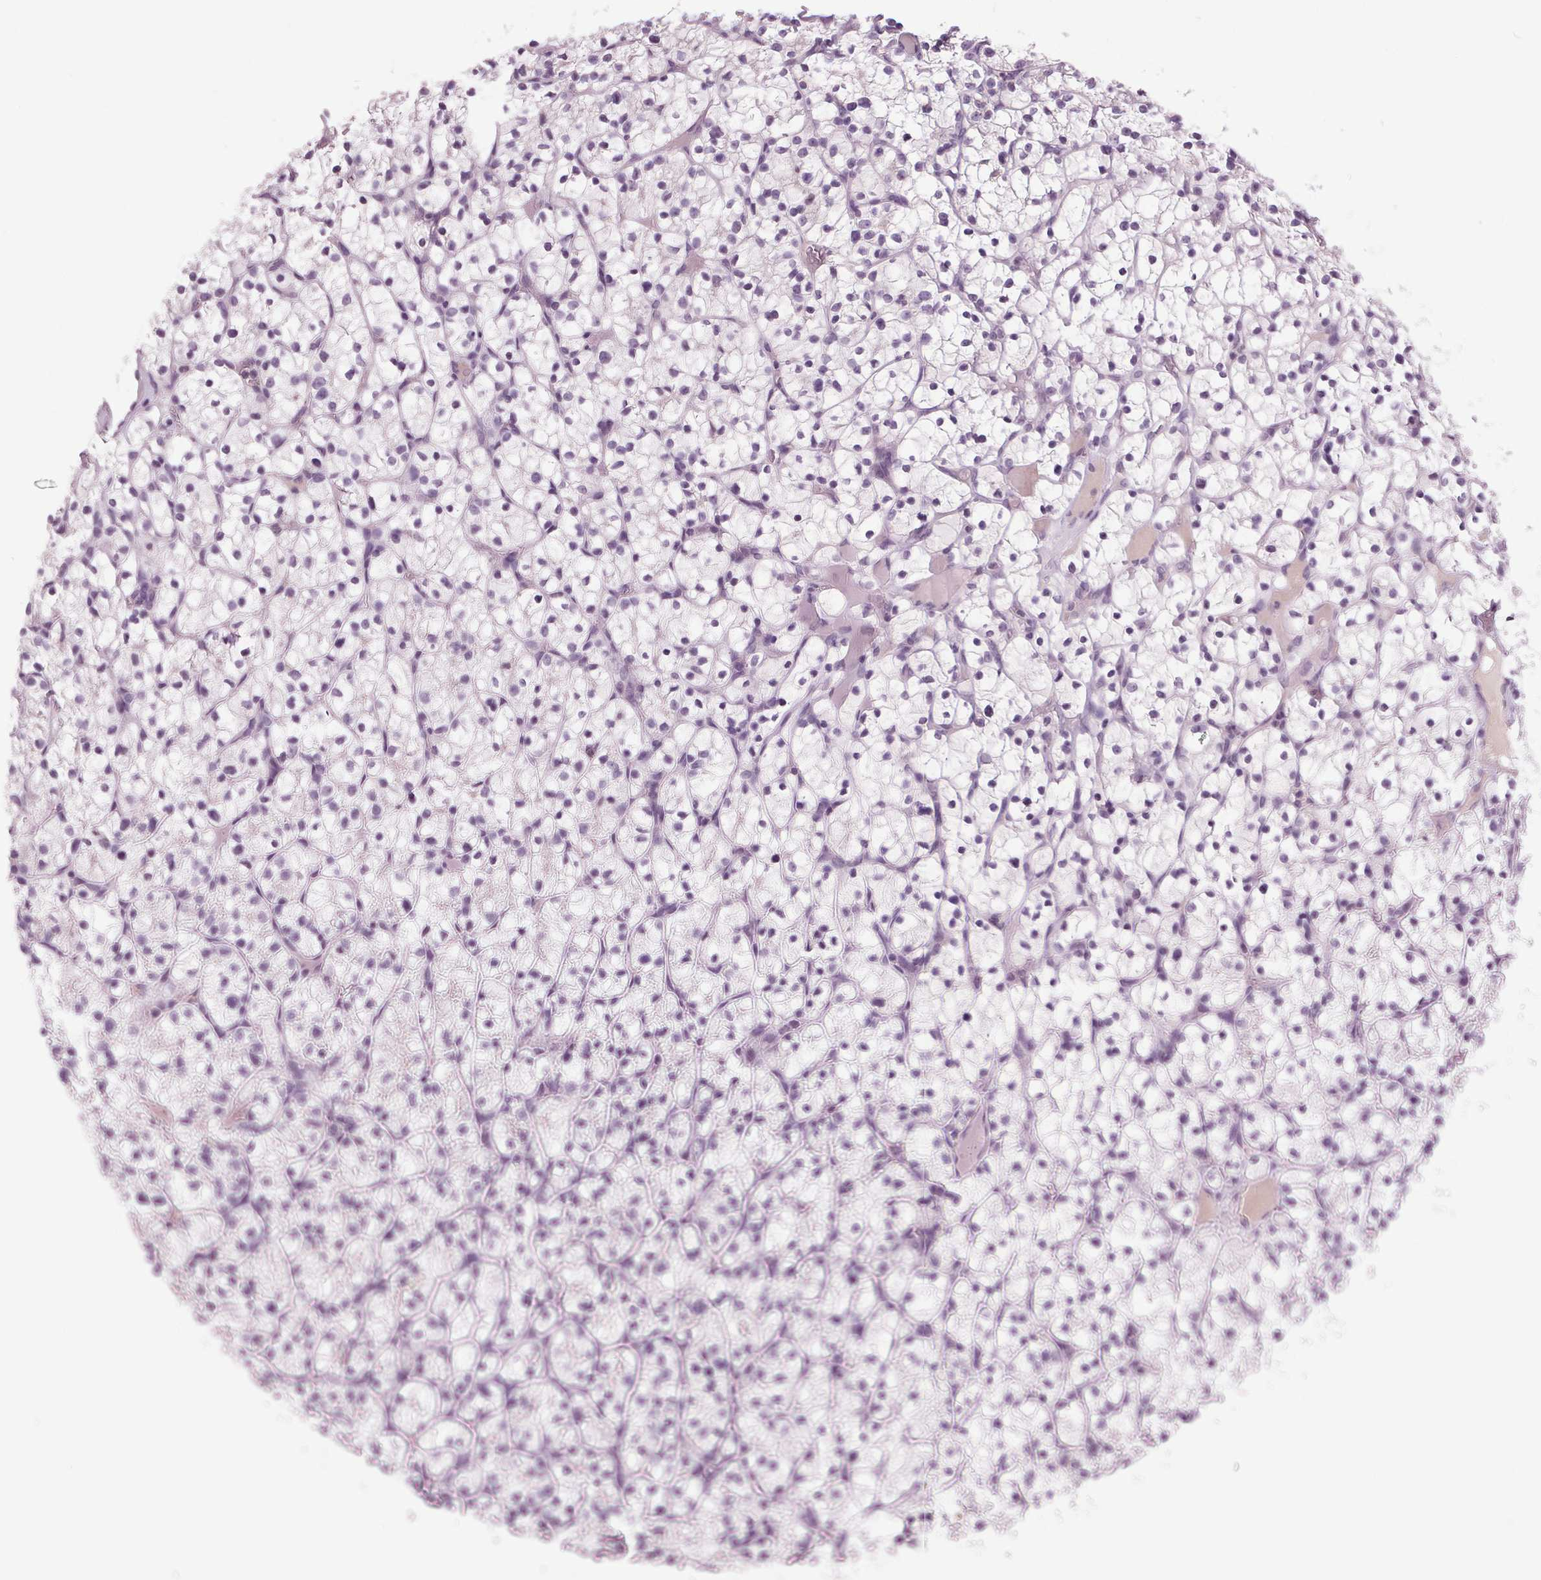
{"staining": {"intensity": "negative", "quantity": "none", "location": "none"}, "tissue": "renal cancer", "cell_type": "Tumor cells", "image_type": "cancer", "snomed": [{"axis": "morphology", "description": "Adenocarcinoma, NOS"}, {"axis": "topography", "description": "Kidney"}], "caption": "A high-resolution photomicrograph shows immunohistochemistry staining of renal cancer (adenocarcinoma), which demonstrates no significant positivity in tumor cells.", "gene": "DNAH12", "patient": {"sex": "female", "age": 64}}